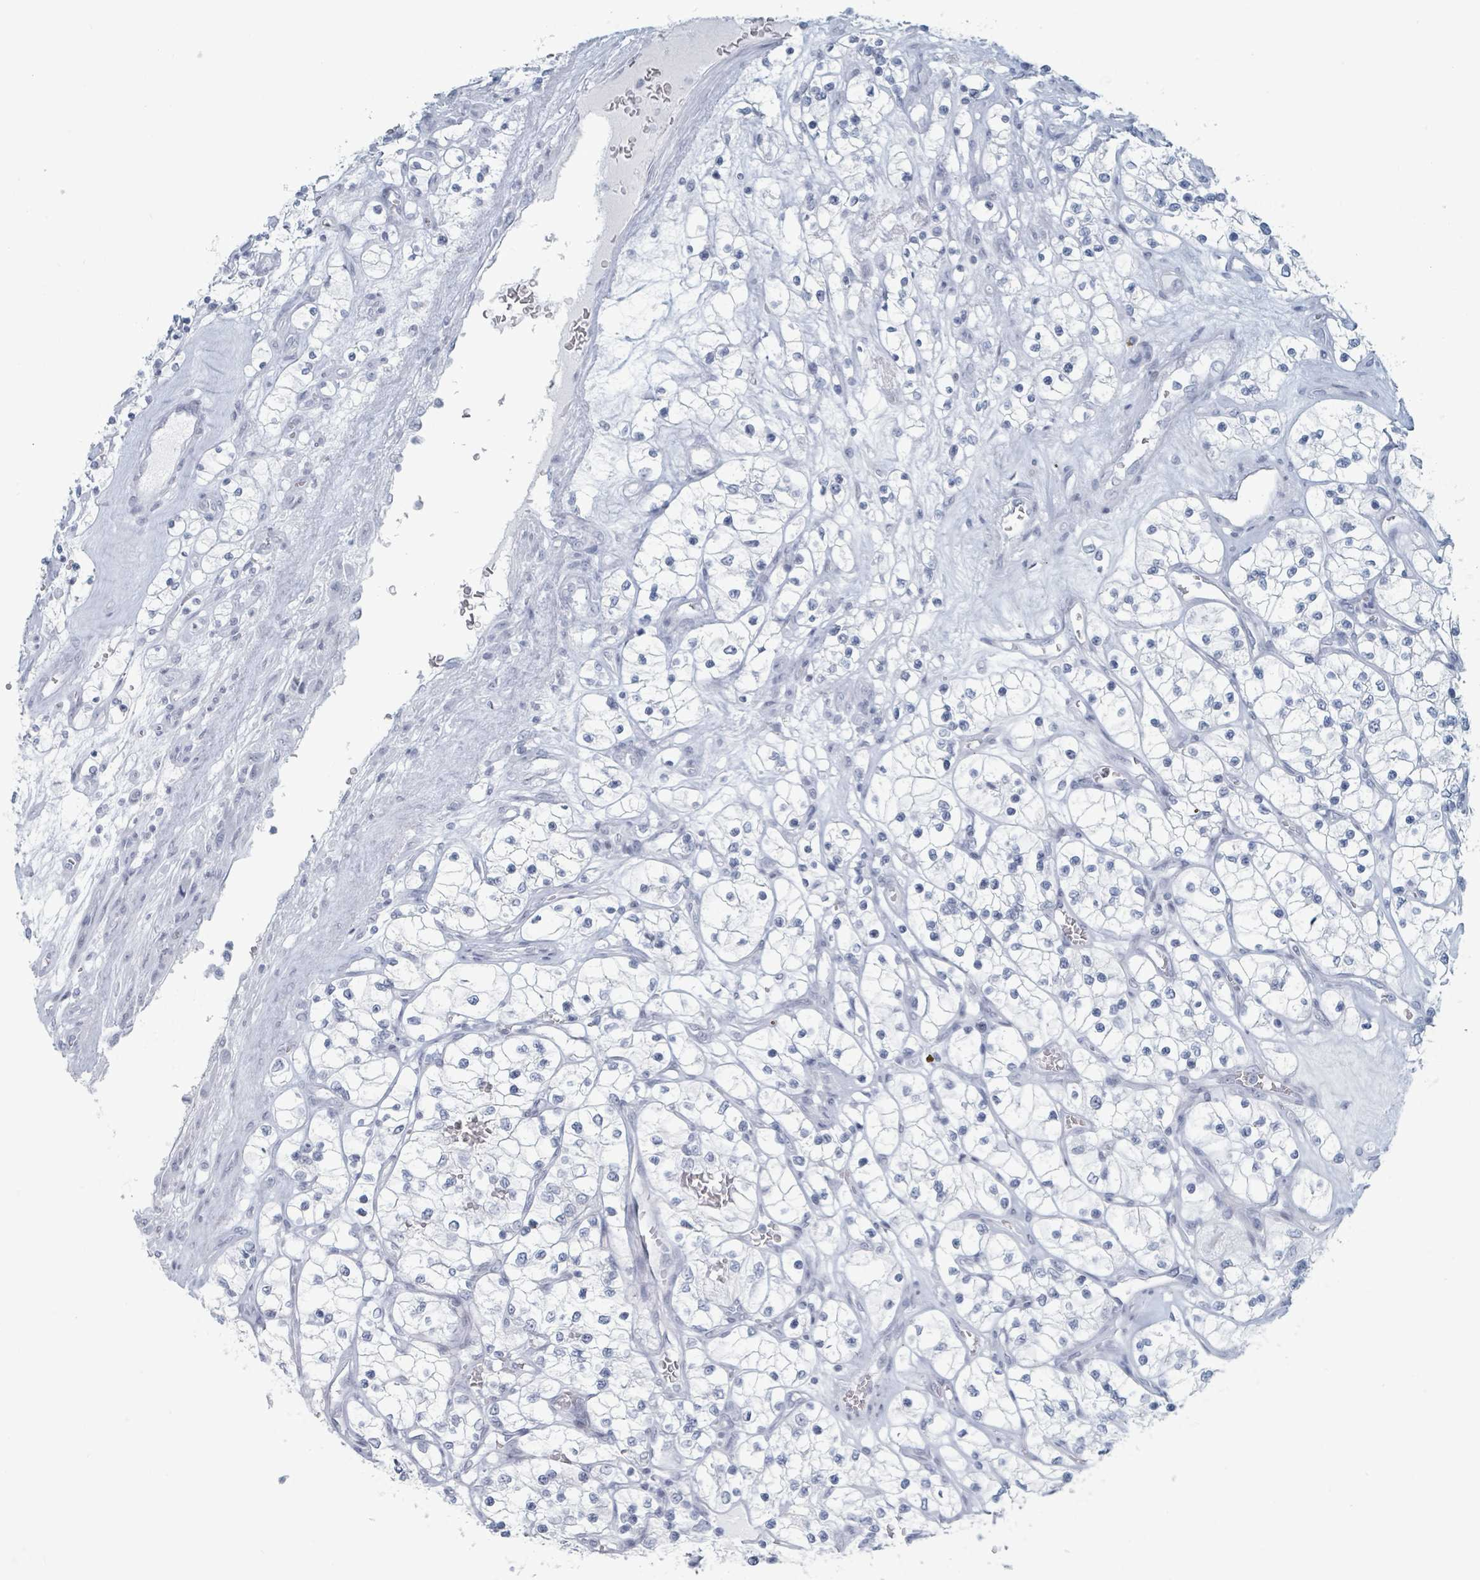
{"staining": {"intensity": "negative", "quantity": "none", "location": "none"}, "tissue": "renal cancer", "cell_type": "Tumor cells", "image_type": "cancer", "snomed": [{"axis": "morphology", "description": "Adenocarcinoma, NOS"}, {"axis": "topography", "description": "Kidney"}], "caption": "A photomicrograph of renal adenocarcinoma stained for a protein displays no brown staining in tumor cells.", "gene": "GPR15LG", "patient": {"sex": "female", "age": 69}}